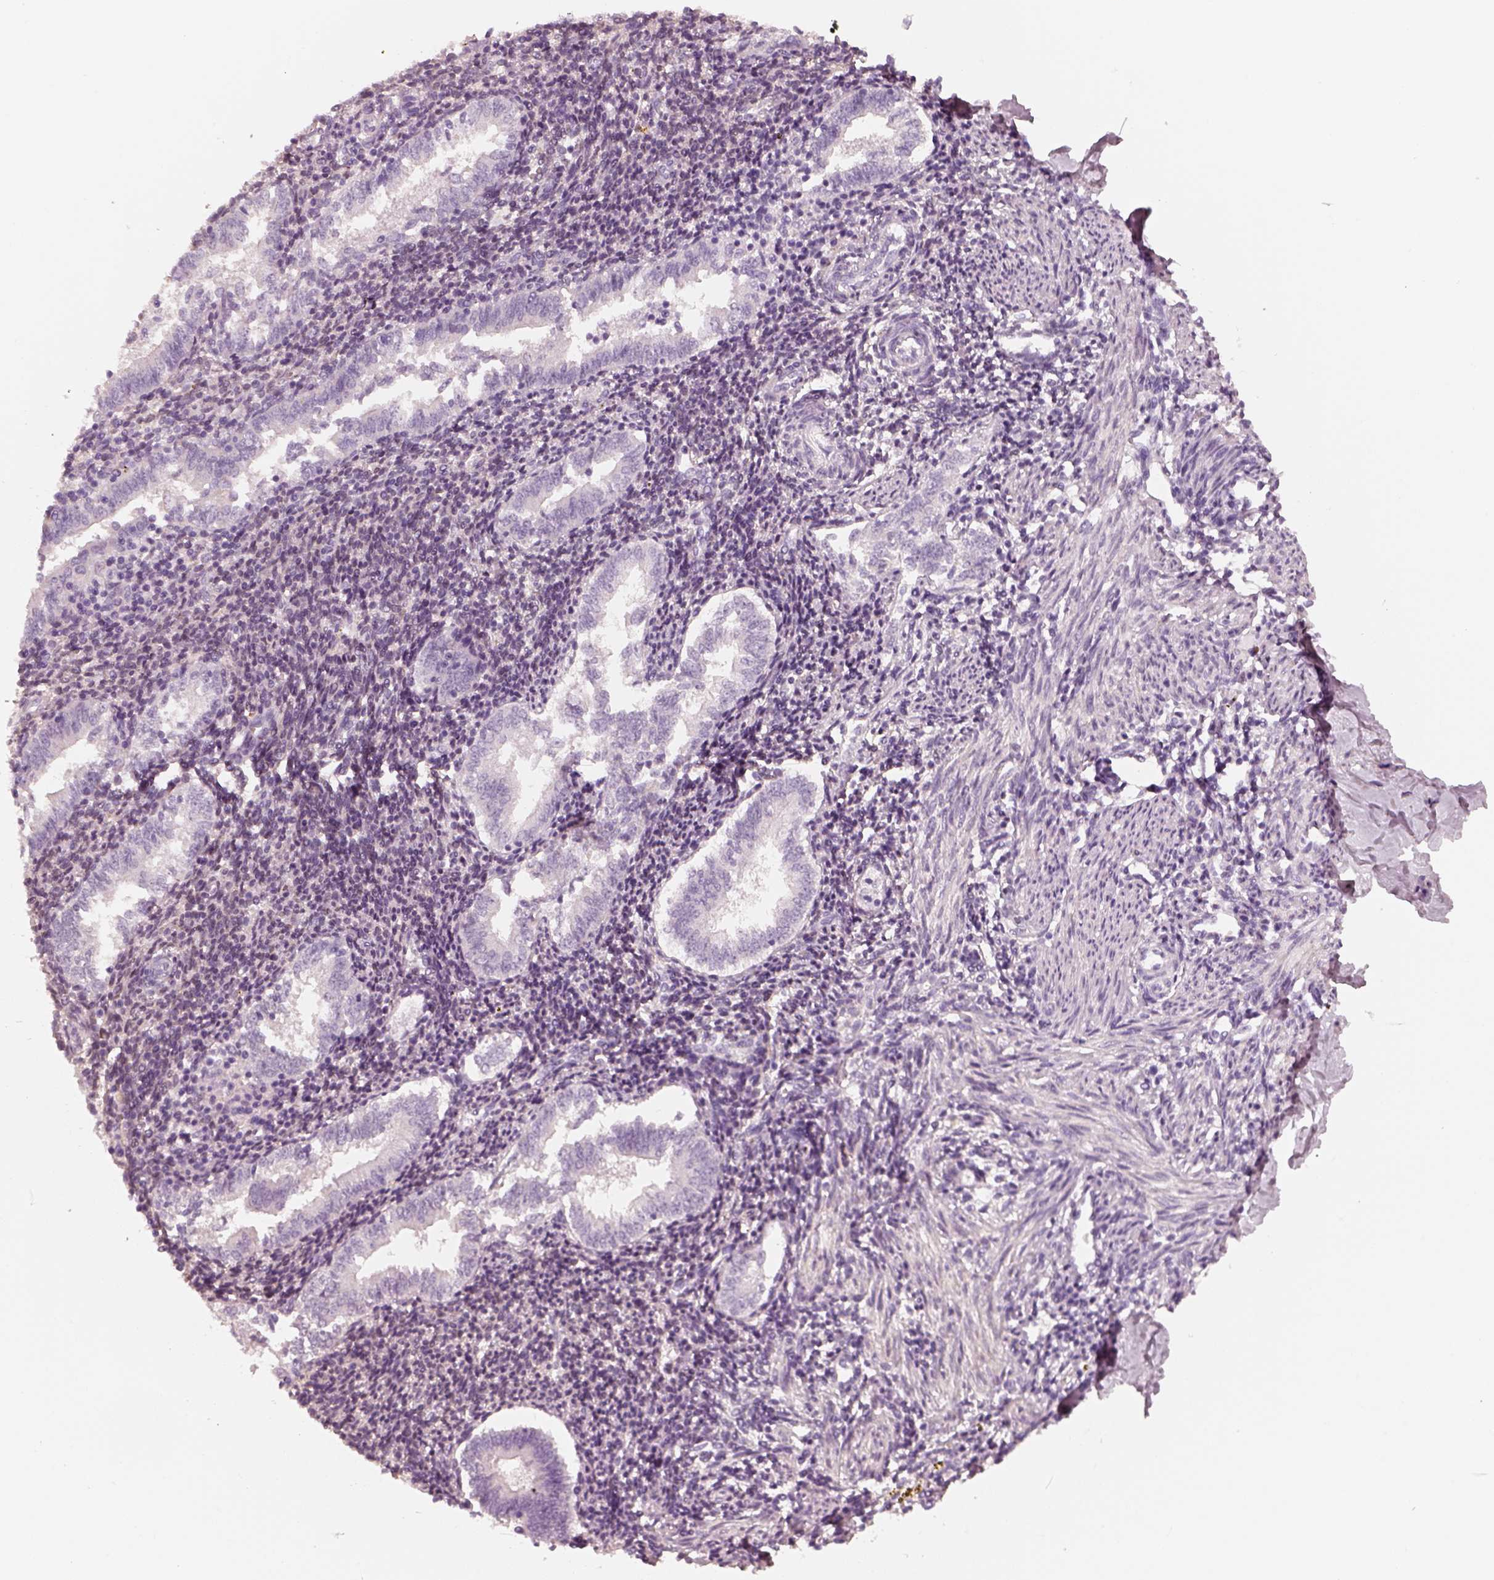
{"staining": {"intensity": "negative", "quantity": "none", "location": "none"}, "tissue": "endometrium", "cell_type": "Cells in endometrial stroma", "image_type": "normal", "snomed": [{"axis": "morphology", "description": "Normal tissue, NOS"}, {"axis": "topography", "description": "Endometrium"}], "caption": "Micrograph shows no protein staining in cells in endometrial stroma of benign endometrium. (DAB IHC, high magnification).", "gene": "RS1", "patient": {"sex": "female", "age": 25}}